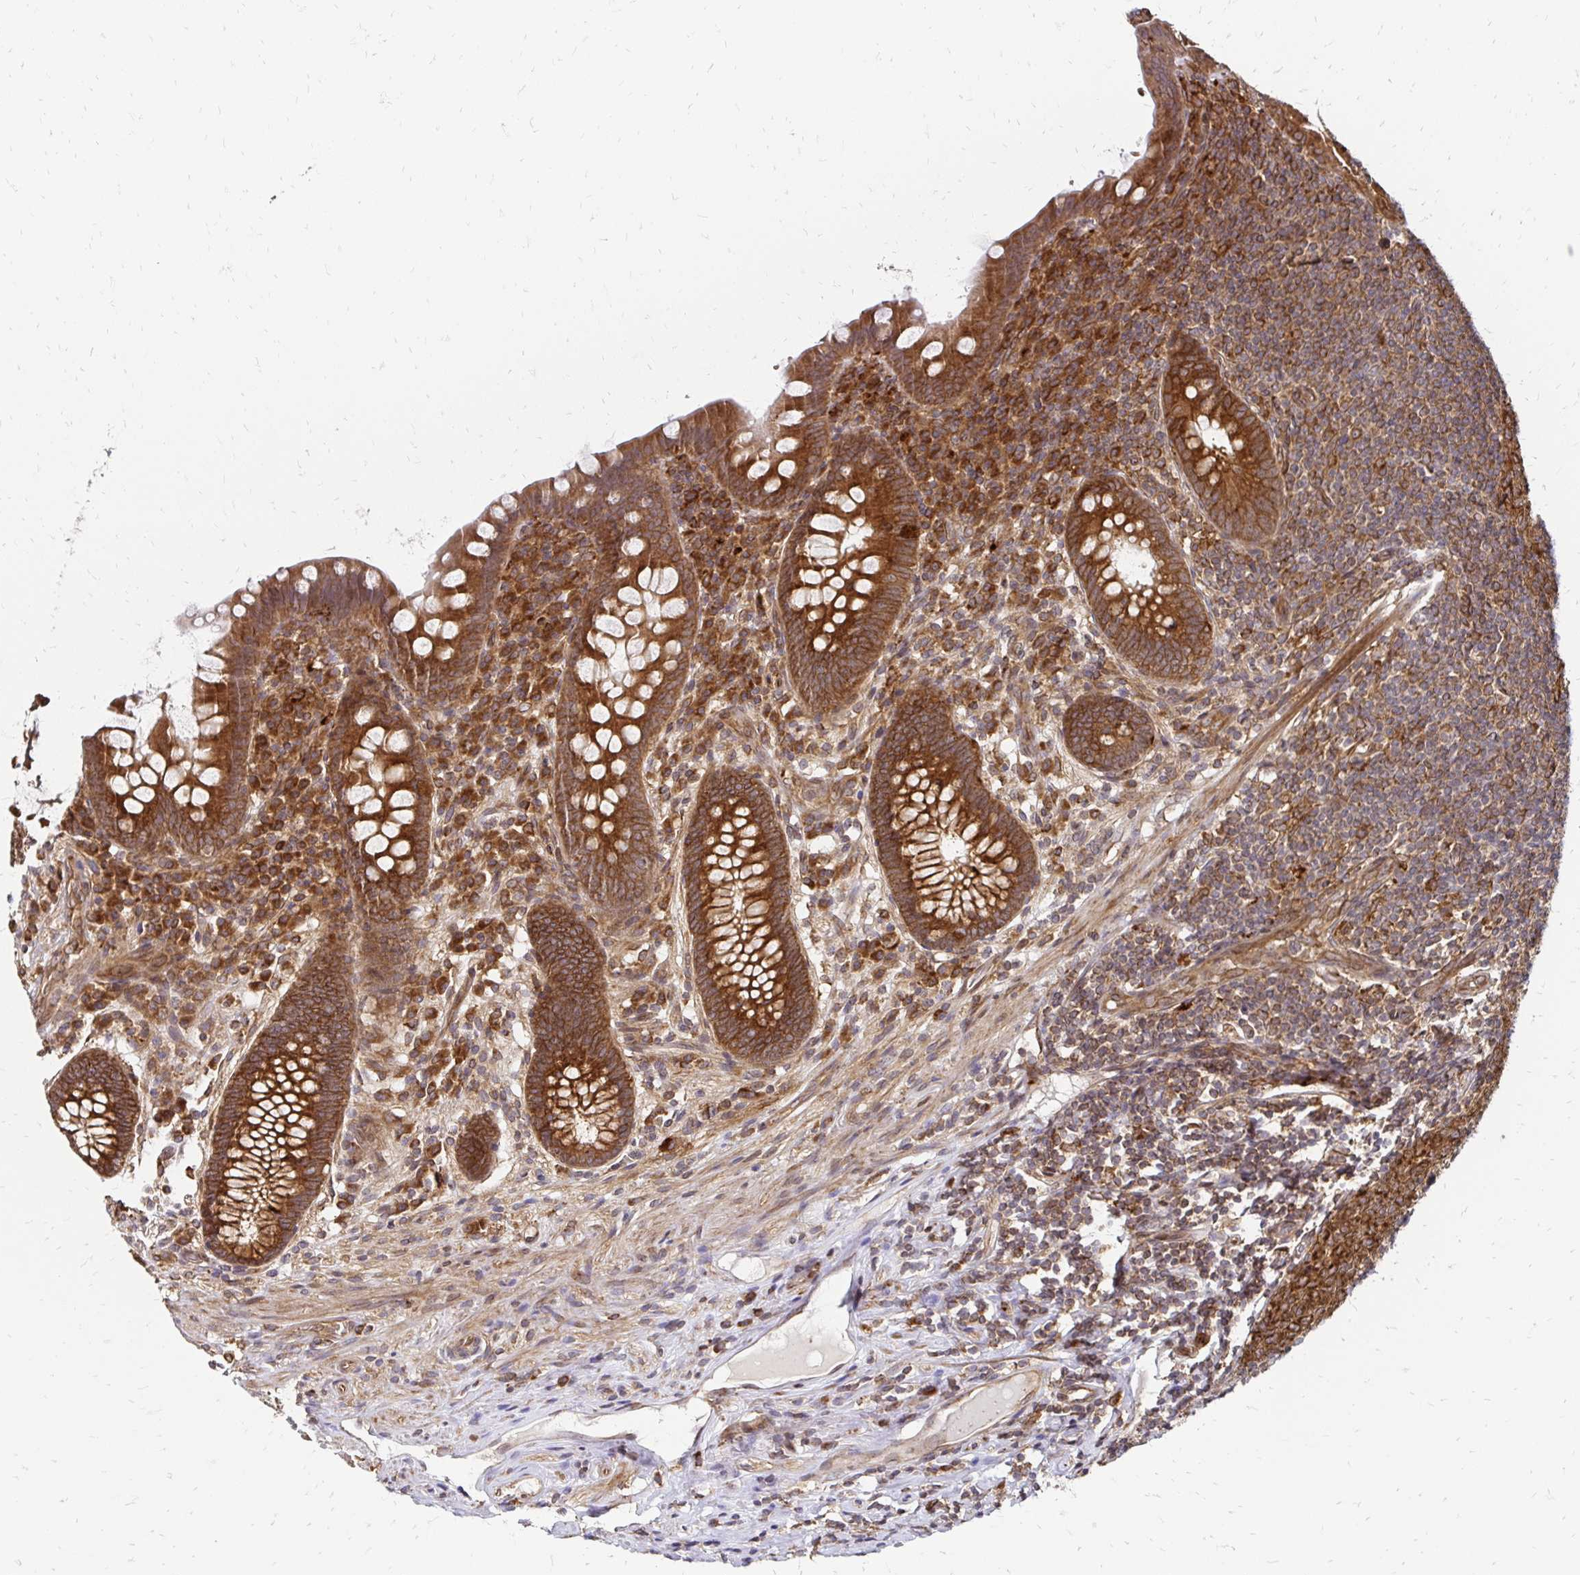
{"staining": {"intensity": "strong", "quantity": ">75%", "location": "cytoplasmic/membranous"}, "tissue": "appendix", "cell_type": "Glandular cells", "image_type": "normal", "snomed": [{"axis": "morphology", "description": "Normal tissue, NOS"}, {"axis": "topography", "description": "Appendix"}], "caption": "Immunohistochemistry (IHC) histopathology image of unremarkable appendix: appendix stained using IHC reveals high levels of strong protein expression localized specifically in the cytoplasmic/membranous of glandular cells, appearing as a cytoplasmic/membranous brown color.", "gene": "ZW10", "patient": {"sex": "male", "age": 71}}